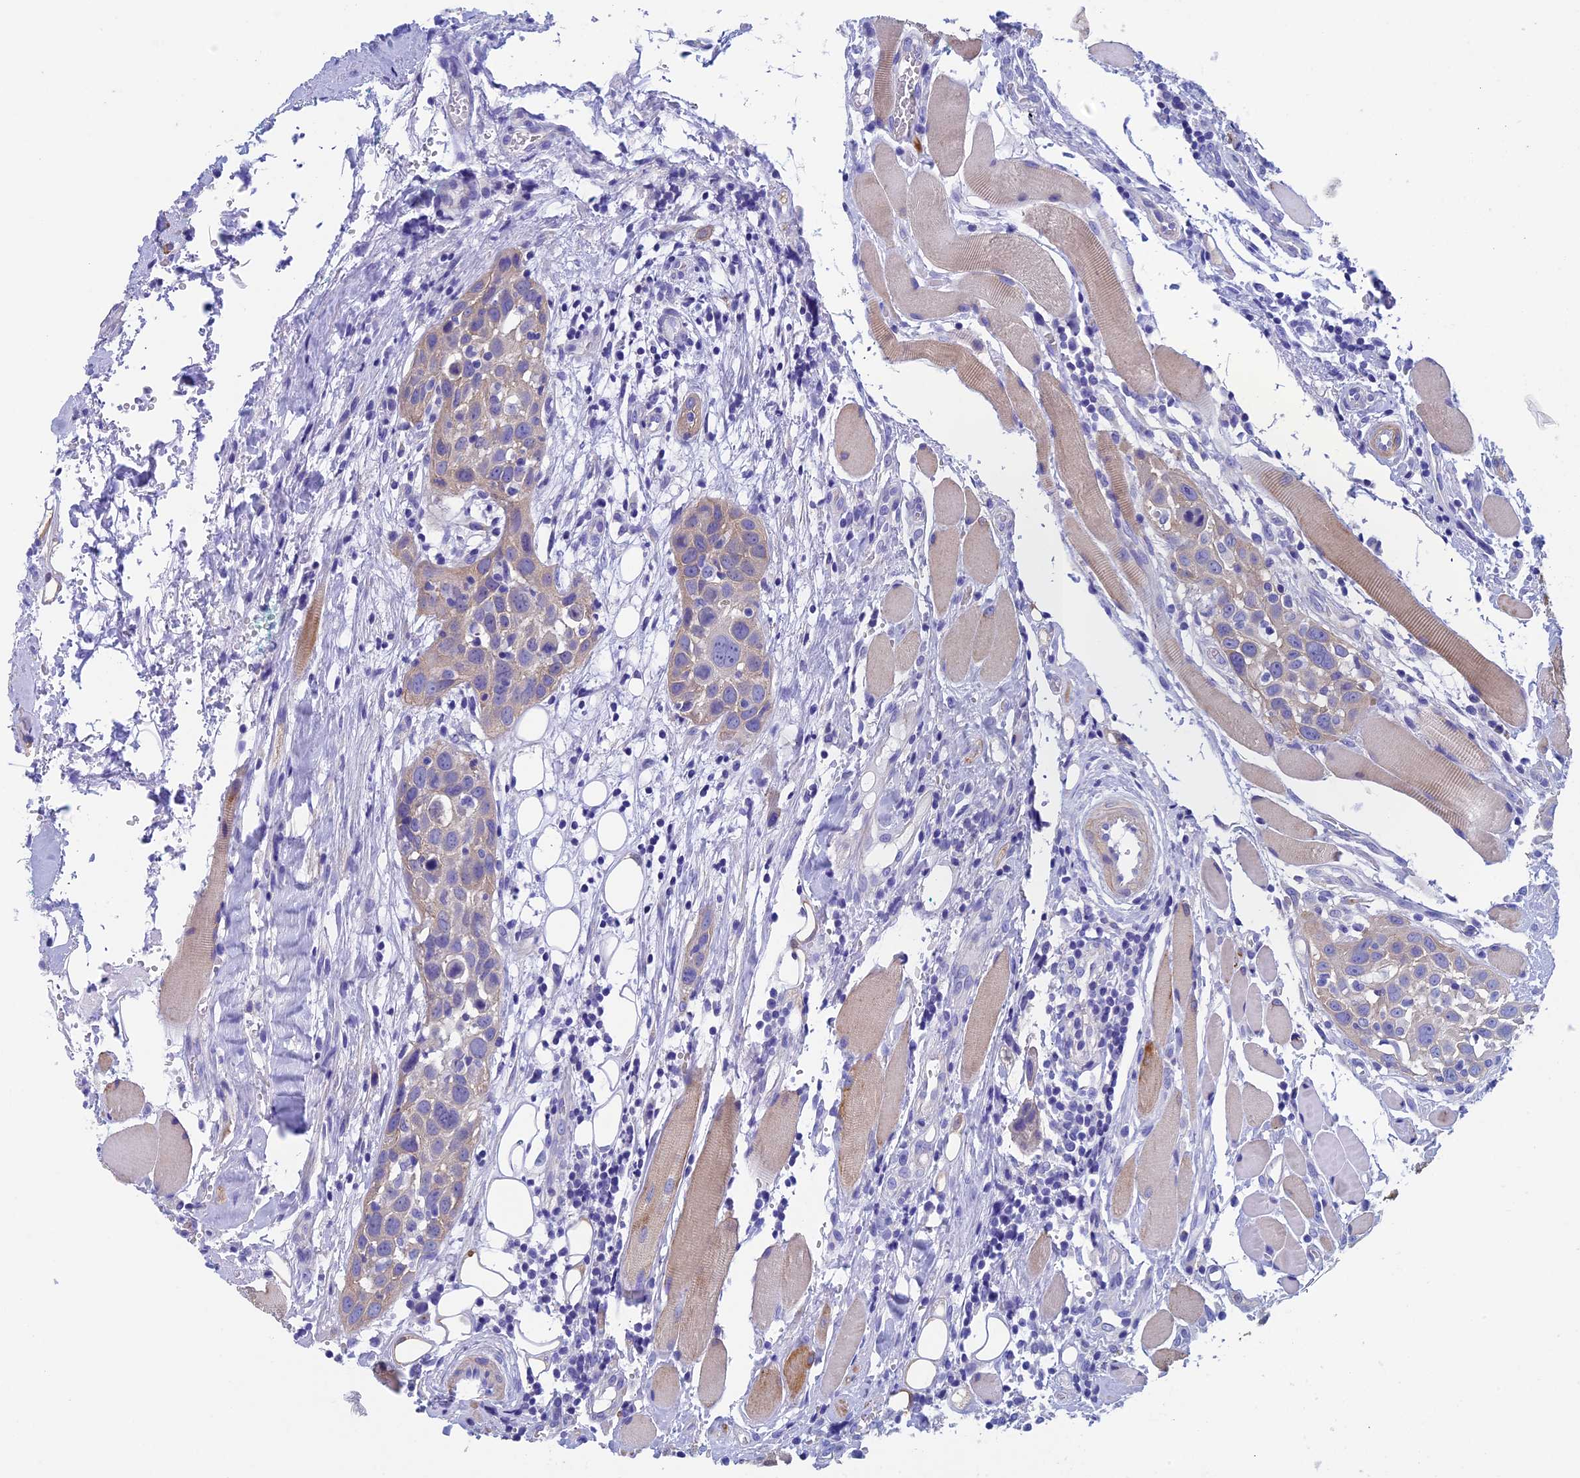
{"staining": {"intensity": "negative", "quantity": "none", "location": "none"}, "tissue": "head and neck cancer", "cell_type": "Tumor cells", "image_type": "cancer", "snomed": [{"axis": "morphology", "description": "Squamous cell carcinoma, NOS"}, {"axis": "topography", "description": "Oral tissue"}, {"axis": "topography", "description": "Head-Neck"}], "caption": "The histopathology image reveals no significant positivity in tumor cells of head and neck cancer. Nuclei are stained in blue.", "gene": "ADH7", "patient": {"sex": "female", "age": 50}}